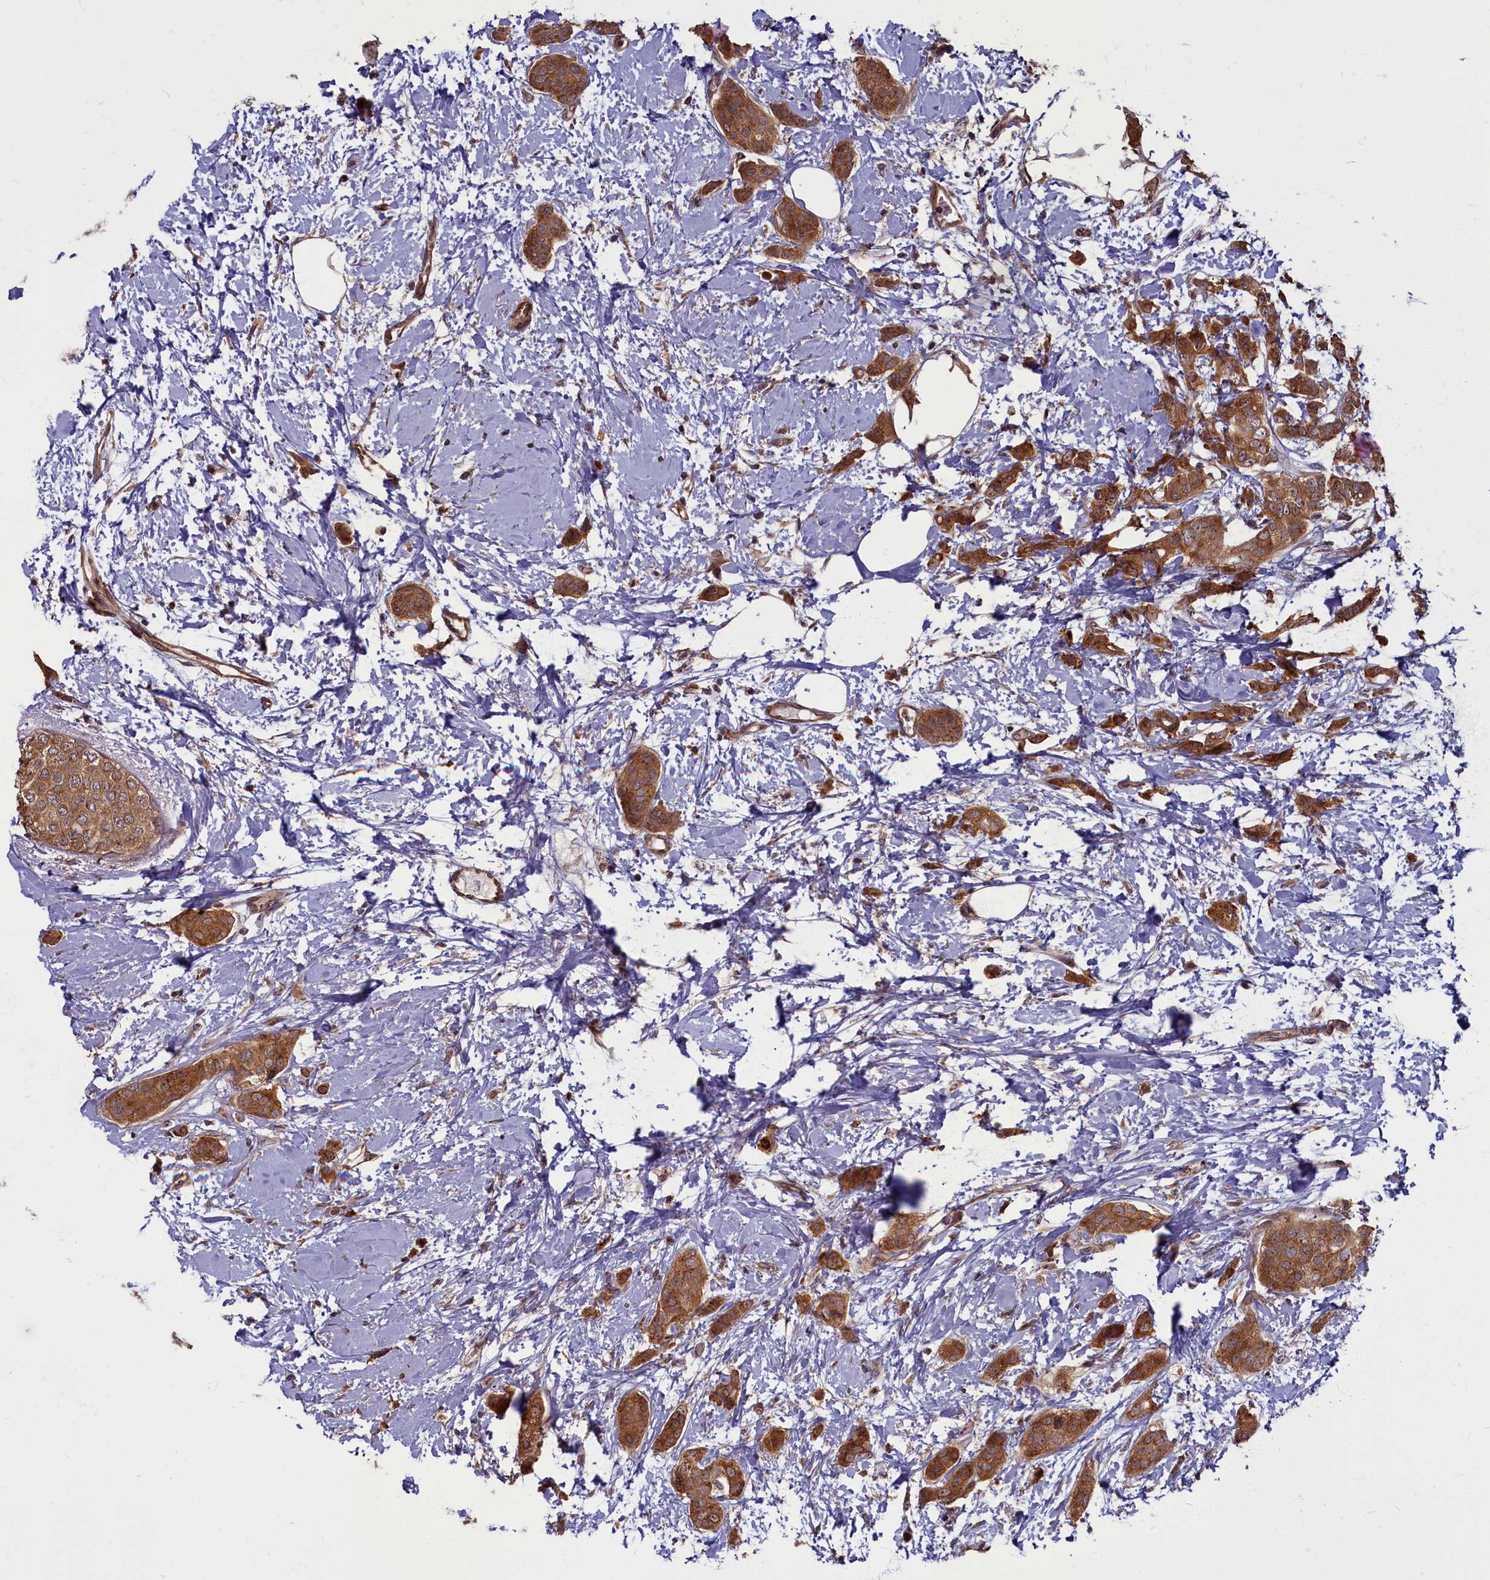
{"staining": {"intensity": "strong", "quantity": ">75%", "location": "cytoplasmic/membranous"}, "tissue": "breast cancer", "cell_type": "Tumor cells", "image_type": "cancer", "snomed": [{"axis": "morphology", "description": "Duct carcinoma"}, {"axis": "topography", "description": "Breast"}], "caption": "Breast cancer (invasive ductal carcinoma) was stained to show a protein in brown. There is high levels of strong cytoplasmic/membranous expression in about >75% of tumor cells.", "gene": "MYCBP", "patient": {"sex": "female", "age": 72}}